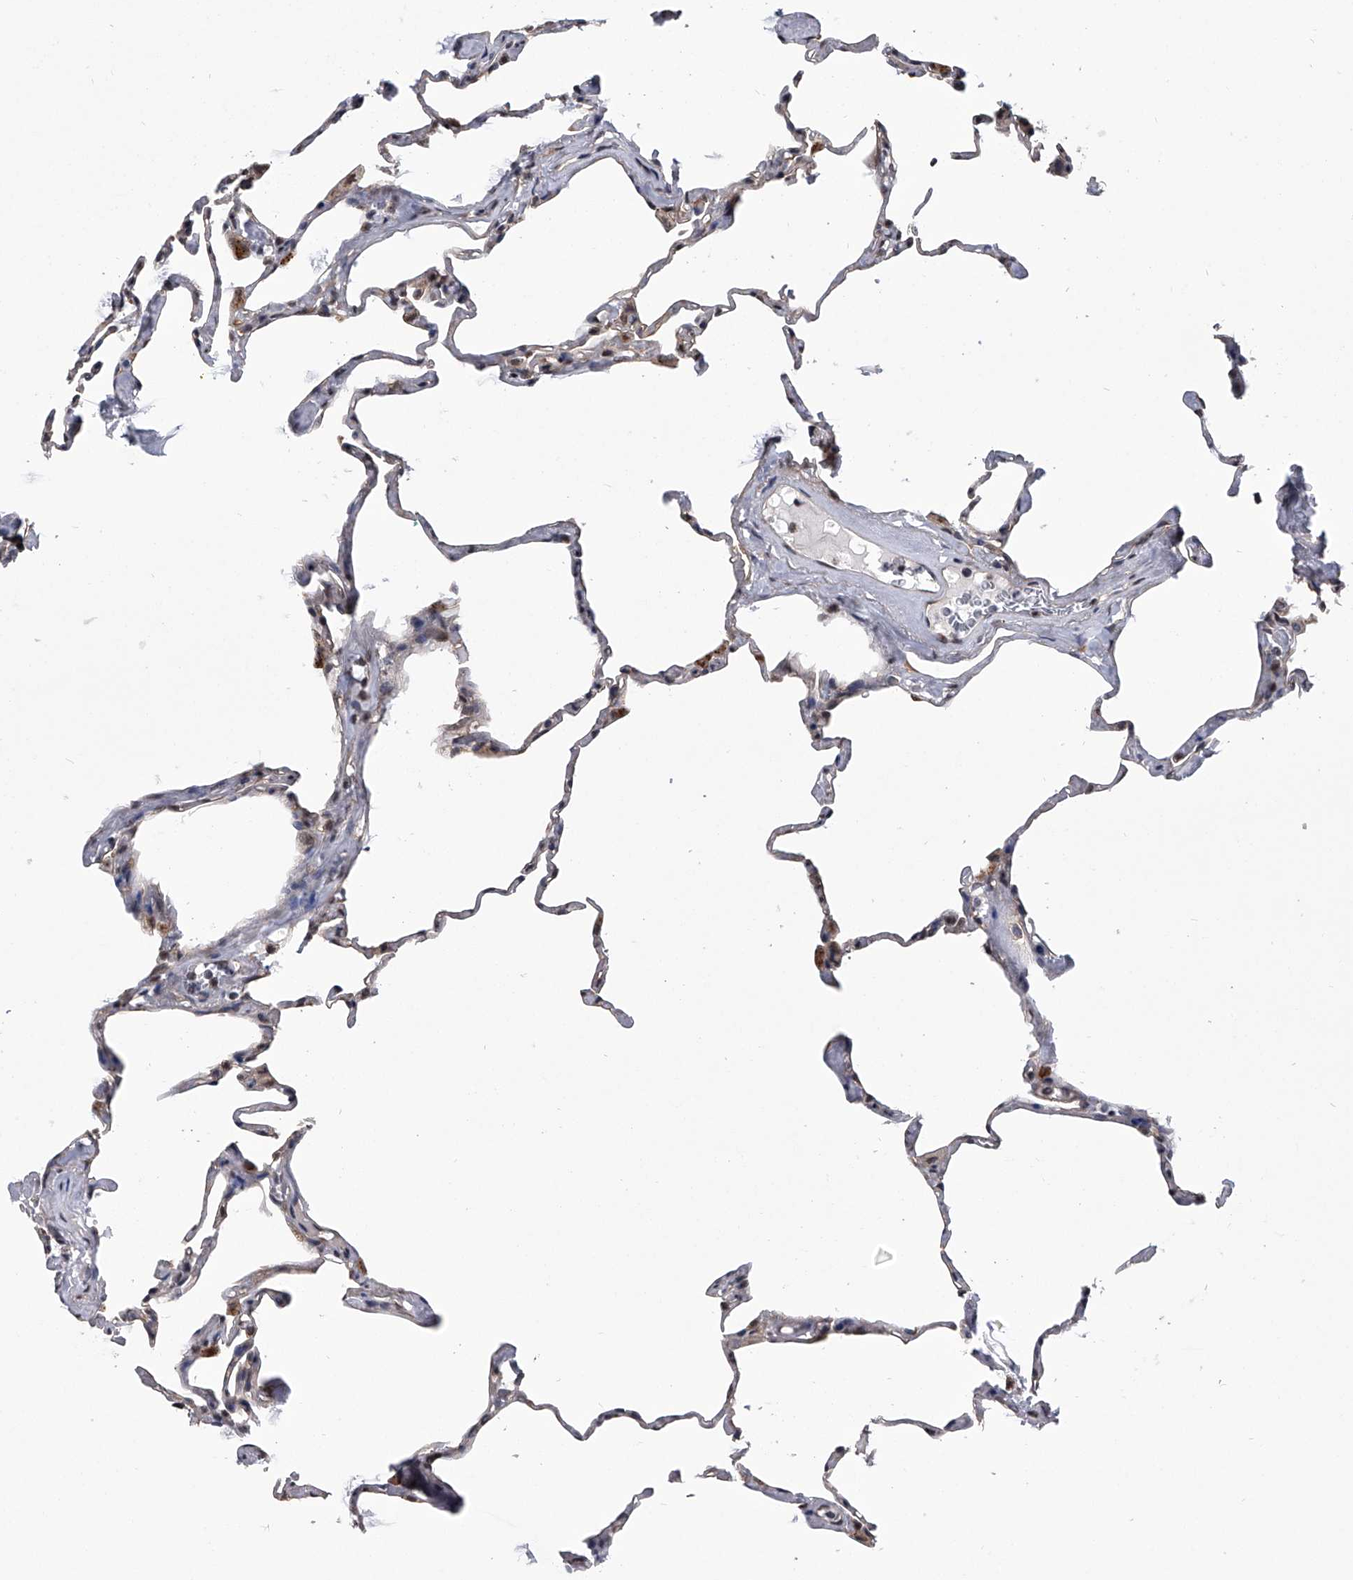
{"staining": {"intensity": "weak", "quantity": "<25%", "location": "cytoplasmic/membranous"}, "tissue": "lung", "cell_type": "Alveolar cells", "image_type": "normal", "snomed": [{"axis": "morphology", "description": "Normal tissue, NOS"}, {"axis": "topography", "description": "Lung"}], "caption": "Immunohistochemical staining of benign human lung displays no significant expression in alveolar cells.", "gene": "ZNF76", "patient": {"sex": "male", "age": 65}}